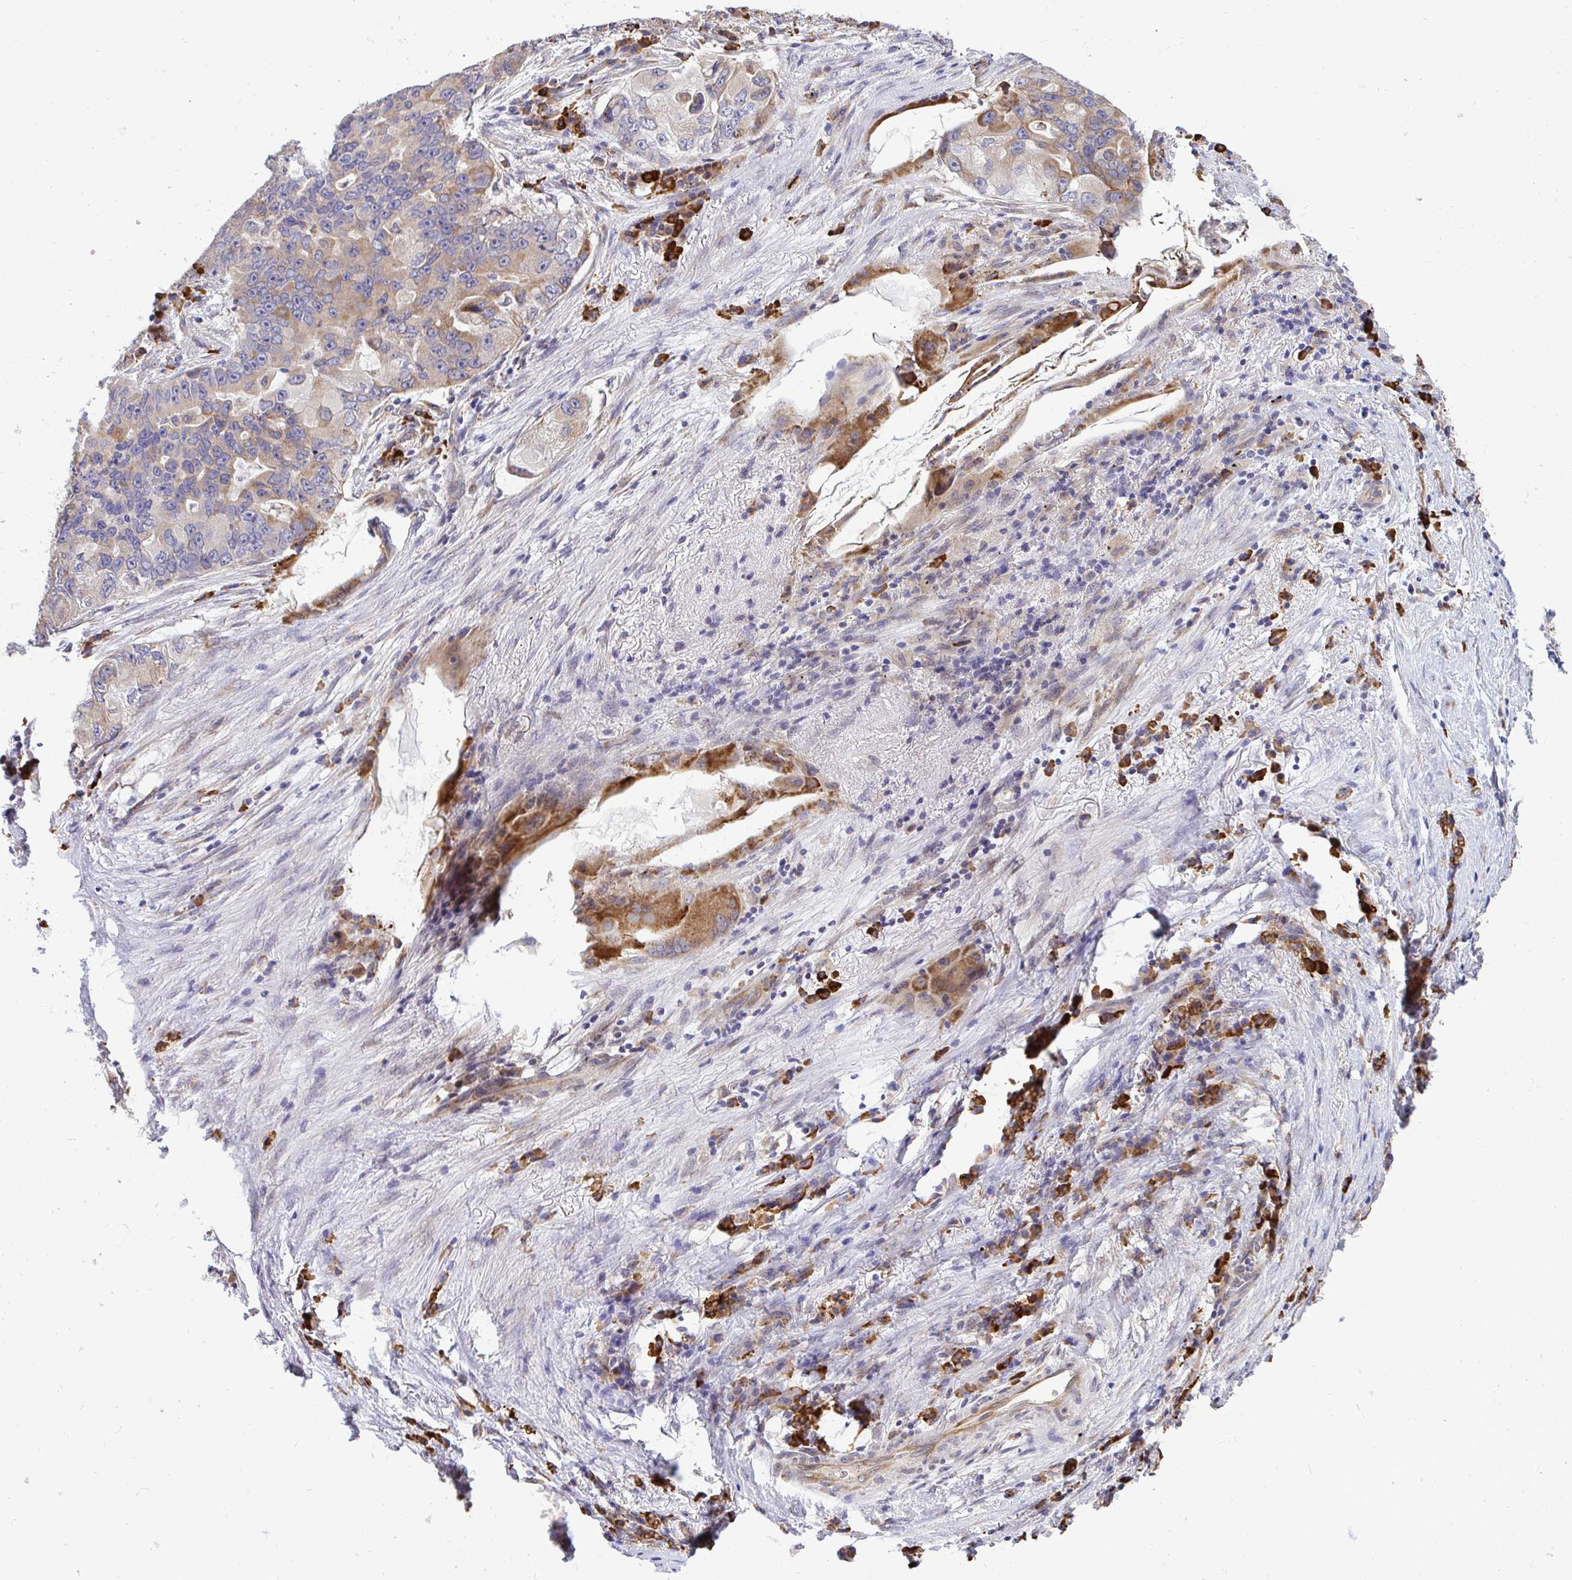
{"staining": {"intensity": "moderate", "quantity": "25%-75%", "location": "cytoplasmic/membranous"}, "tissue": "lung cancer", "cell_type": "Tumor cells", "image_type": "cancer", "snomed": [{"axis": "morphology", "description": "Adenocarcinoma, NOS"}, {"axis": "morphology", "description": "Adenocarcinoma, metastatic, NOS"}, {"axis": "topography", "description": "Lymph node"}, {"axis": "topography", "description": "Lung"}], "caption": "This histopathology image displays immunohistochemistry (IHC) staining of lung cancer, with medium moderate cytoplasmic/membranous staining in approximately 25%-75% of tumor cells.", "gene": "NAALAD2", "patient": {"sex": "female", "age": 54}}